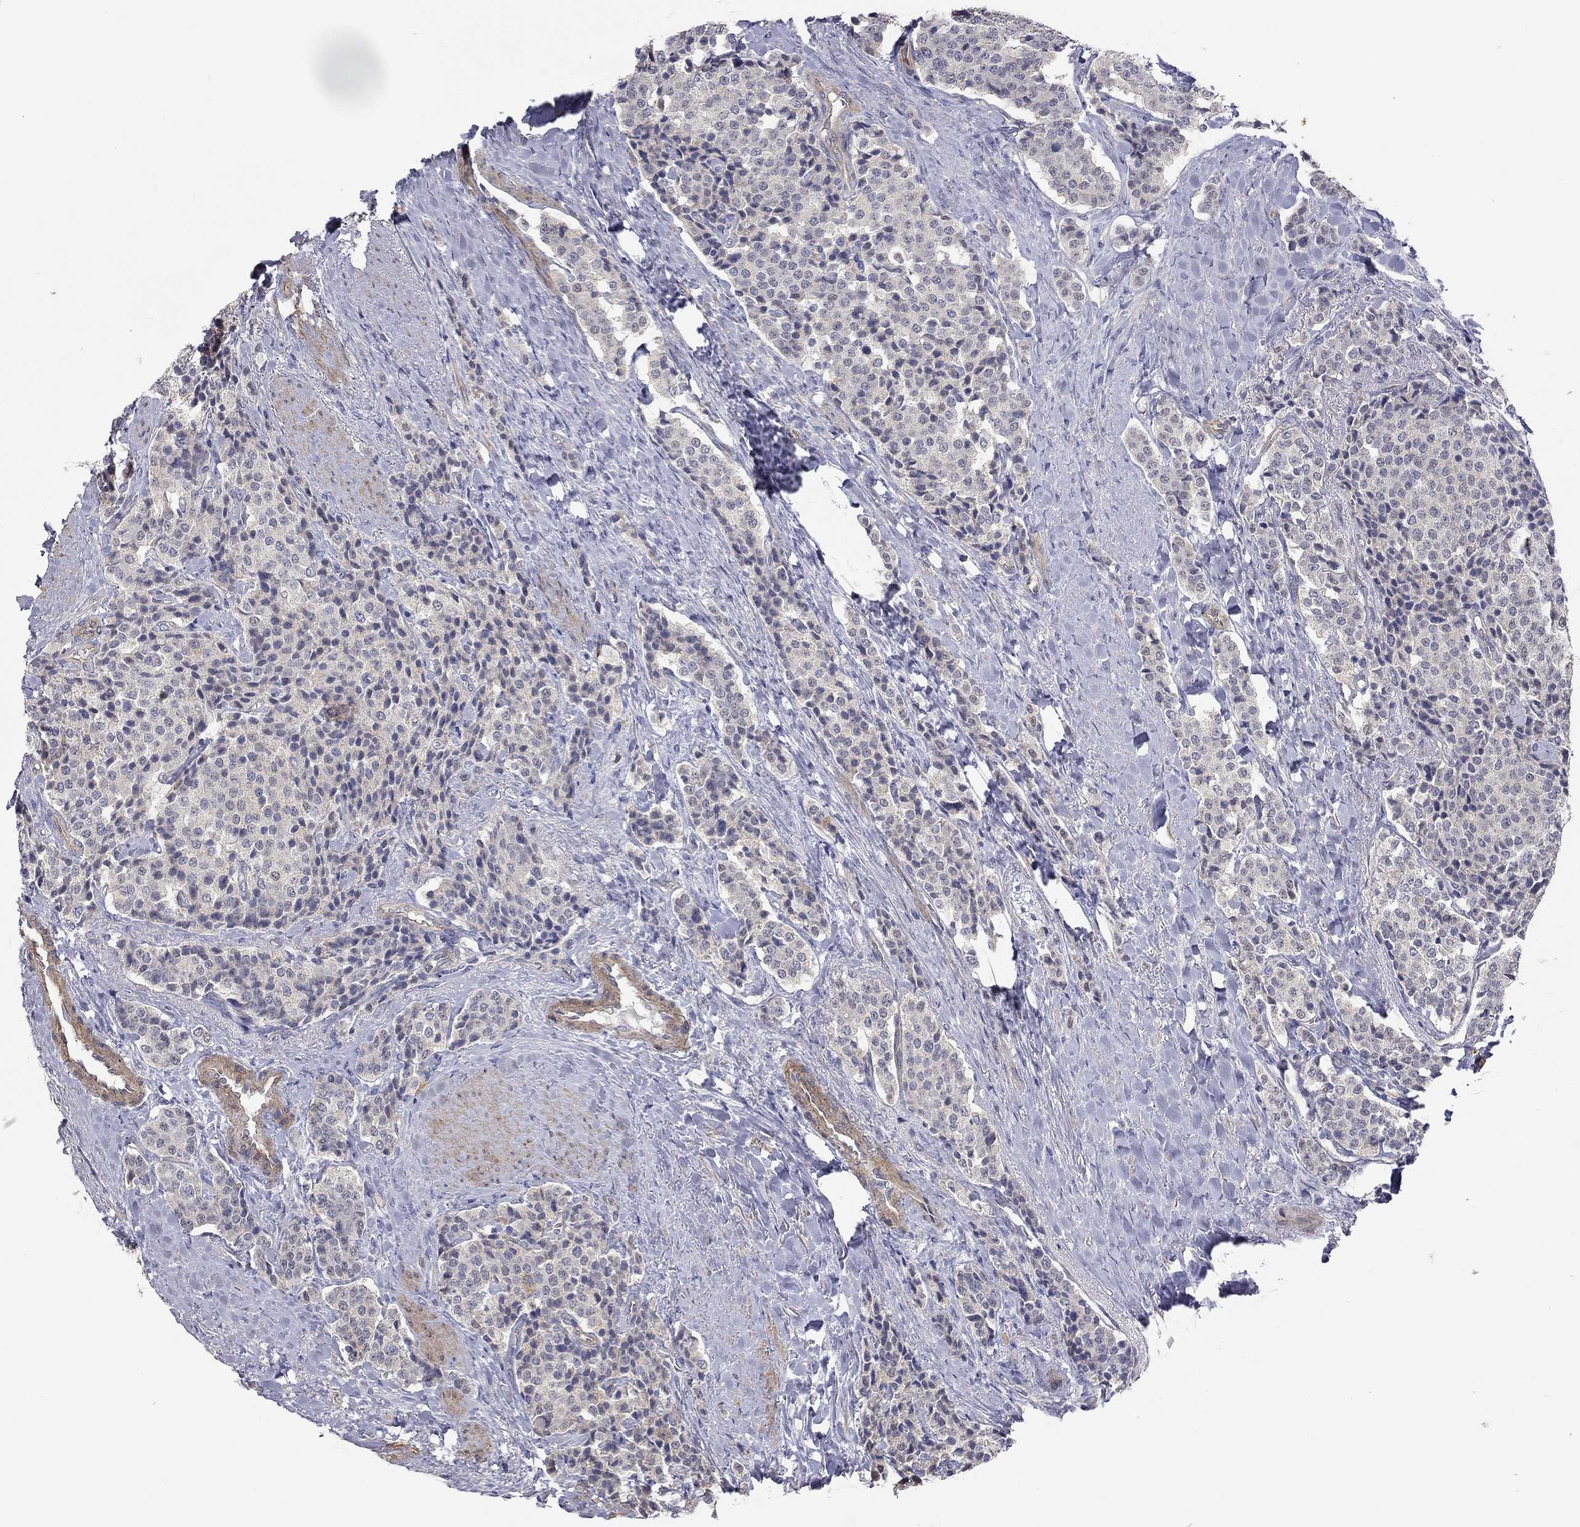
{"staining": {"intensity": "negative", "quantity": "none", "location": "none"}, "tissue": "carcinoid", "cell_type": "Tumor cells", "image_type": "cancer", "snomed": [{"axis": "morphology", "description": "Carcinoid, malignant, NOS"}, {"axis": "topography", "description": "Small intestine"}], "caption": "High power microscopy micrograph of an IHC histopathology image of carcinoid (malignant), revealing no significant staining in tumor cells.", "gene": "PAPSS2", "patient": {"sex": "female", "age": 58}}